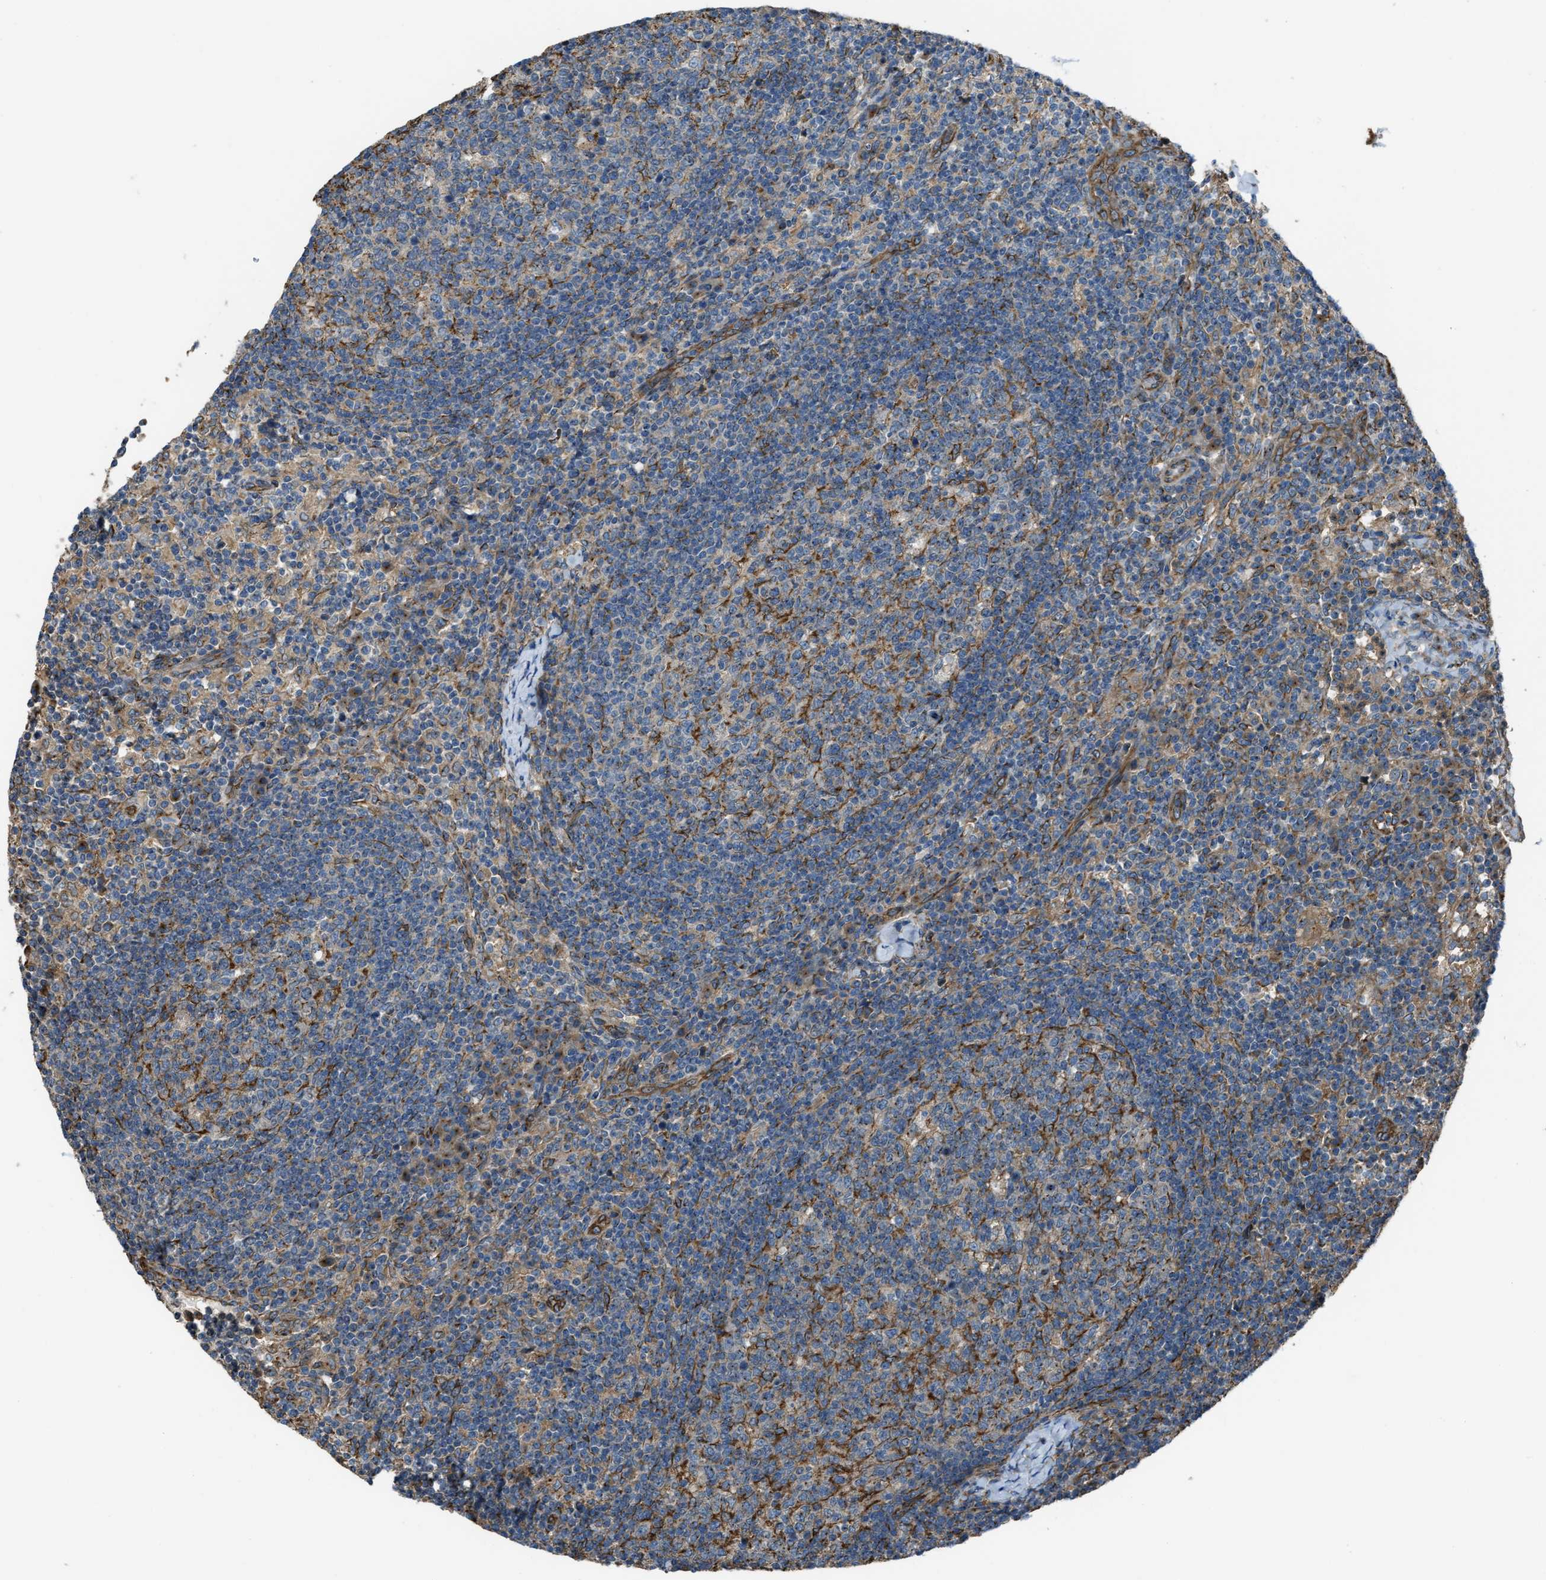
{"staining": {"intensity": "moderate", "quantity": "25%-75%", "location": "cytoplasmic/membranous"}, "tissue": "lymph node", "cell_type": "Germinal center cells", "image_type": "normal", "snomed": [{"axis": "morphology", "description": "Normal tissue, NOS"}, {"axis": "morphology", "description": "Inflammation, NOS"}, {"axis": "topography", "description": "Lymph node"}], "caption": "Approximately 25%-75% of germinal center cells in normal human lymph node show moderate cytoplasmic/membranous protein expression as visualized by brown immunohistochemical staining.", "gene": "TRPC1", "patient": {"sex": "male", "age": 55}}